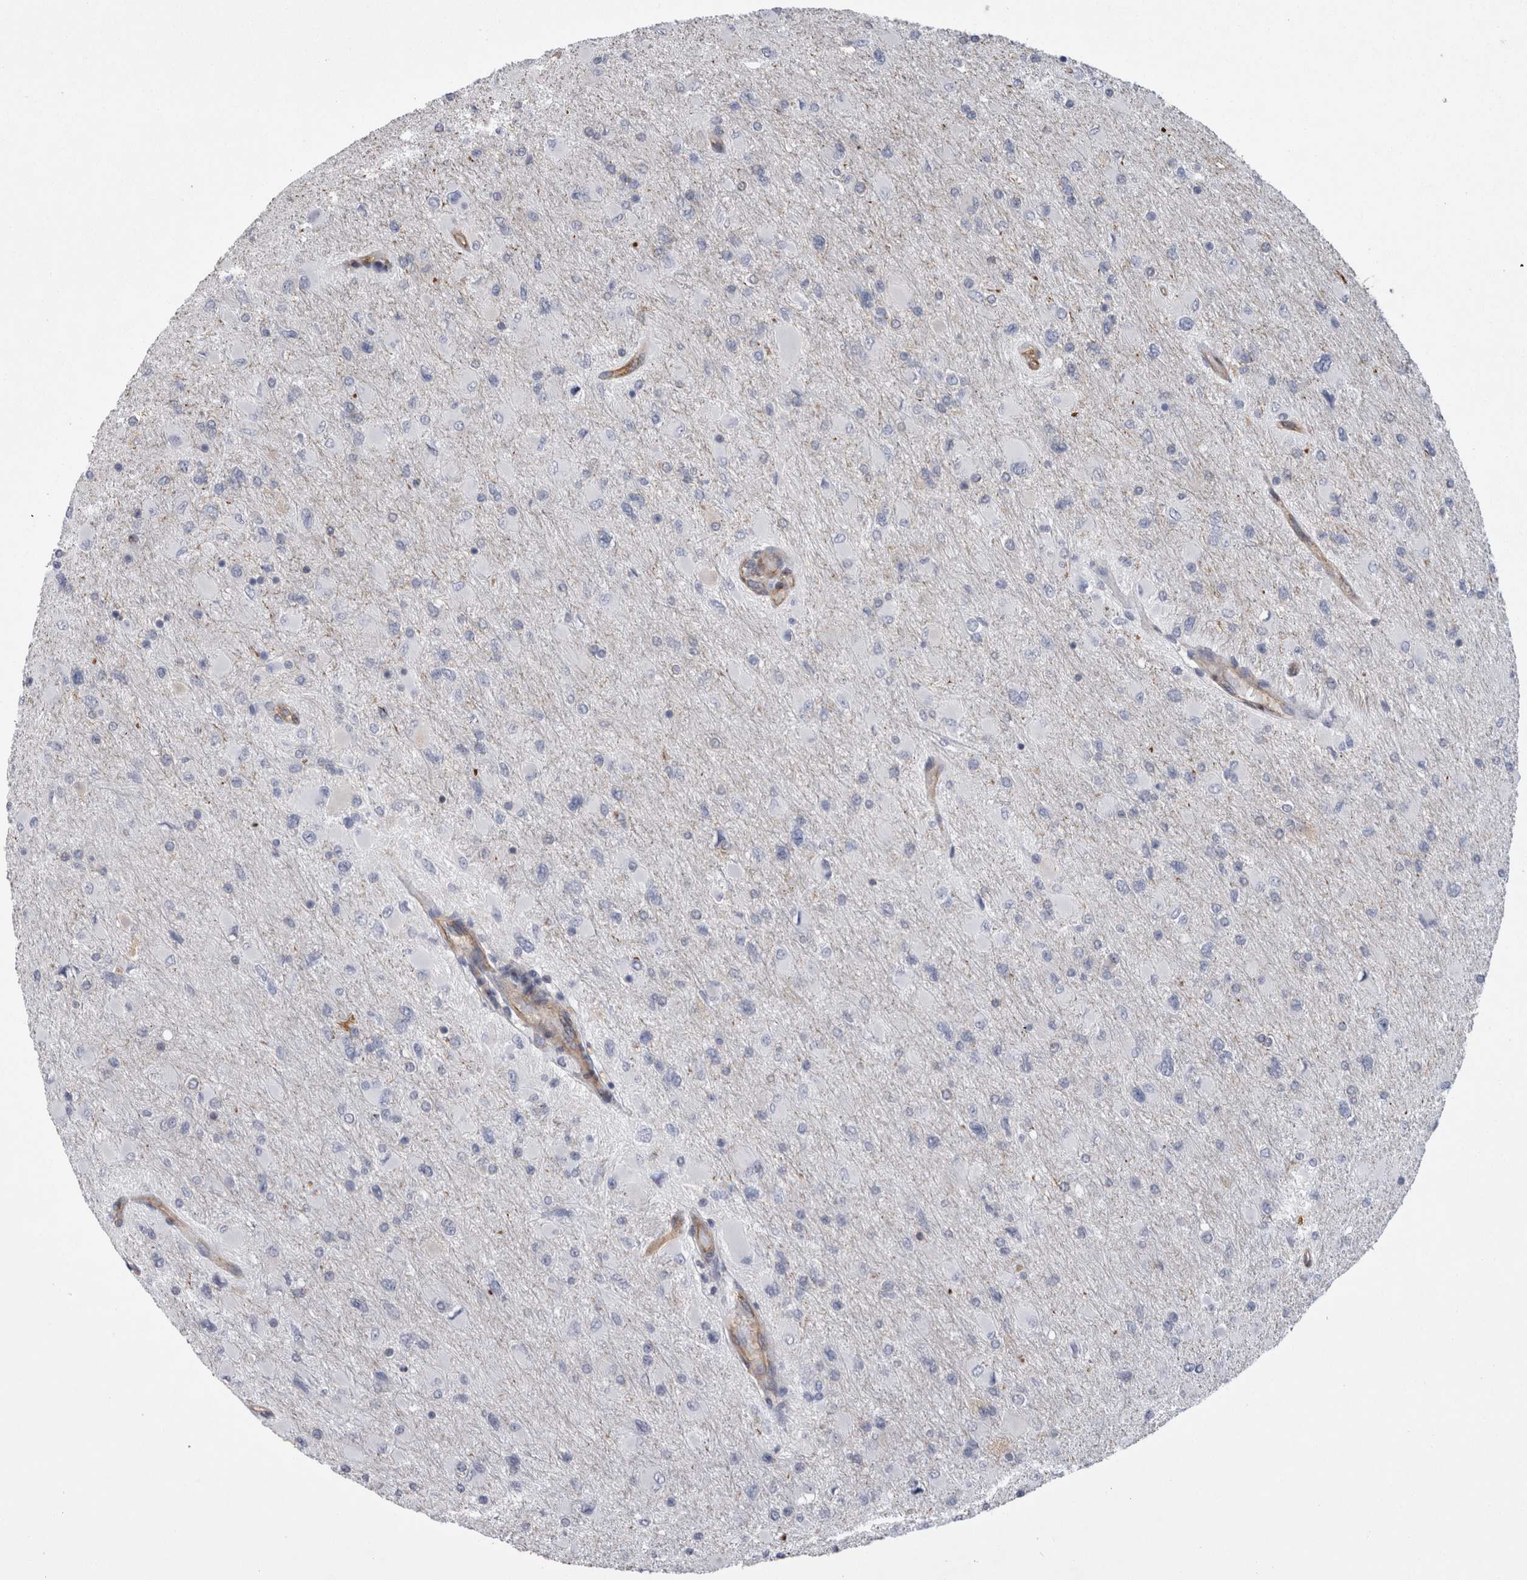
{"staining": {"intensity": "negative", "quantity": "none", "location": "none"}, "tissue": "glioma", "cell_type": "Tumor cells", "image_type": "cancer", "snomed": [{"axis": "morphology", "description": "Glioma, malignant, High grade"}, {"axis": "topography", "description": "Cerebral cortex"}], "caption": "High-grade glioma (malignant) was stained to show a protein in brown. There is no significant positivity in tumor cells.", "gene": "ATXN3", "patient": {"sex": "female", "age": 36}}